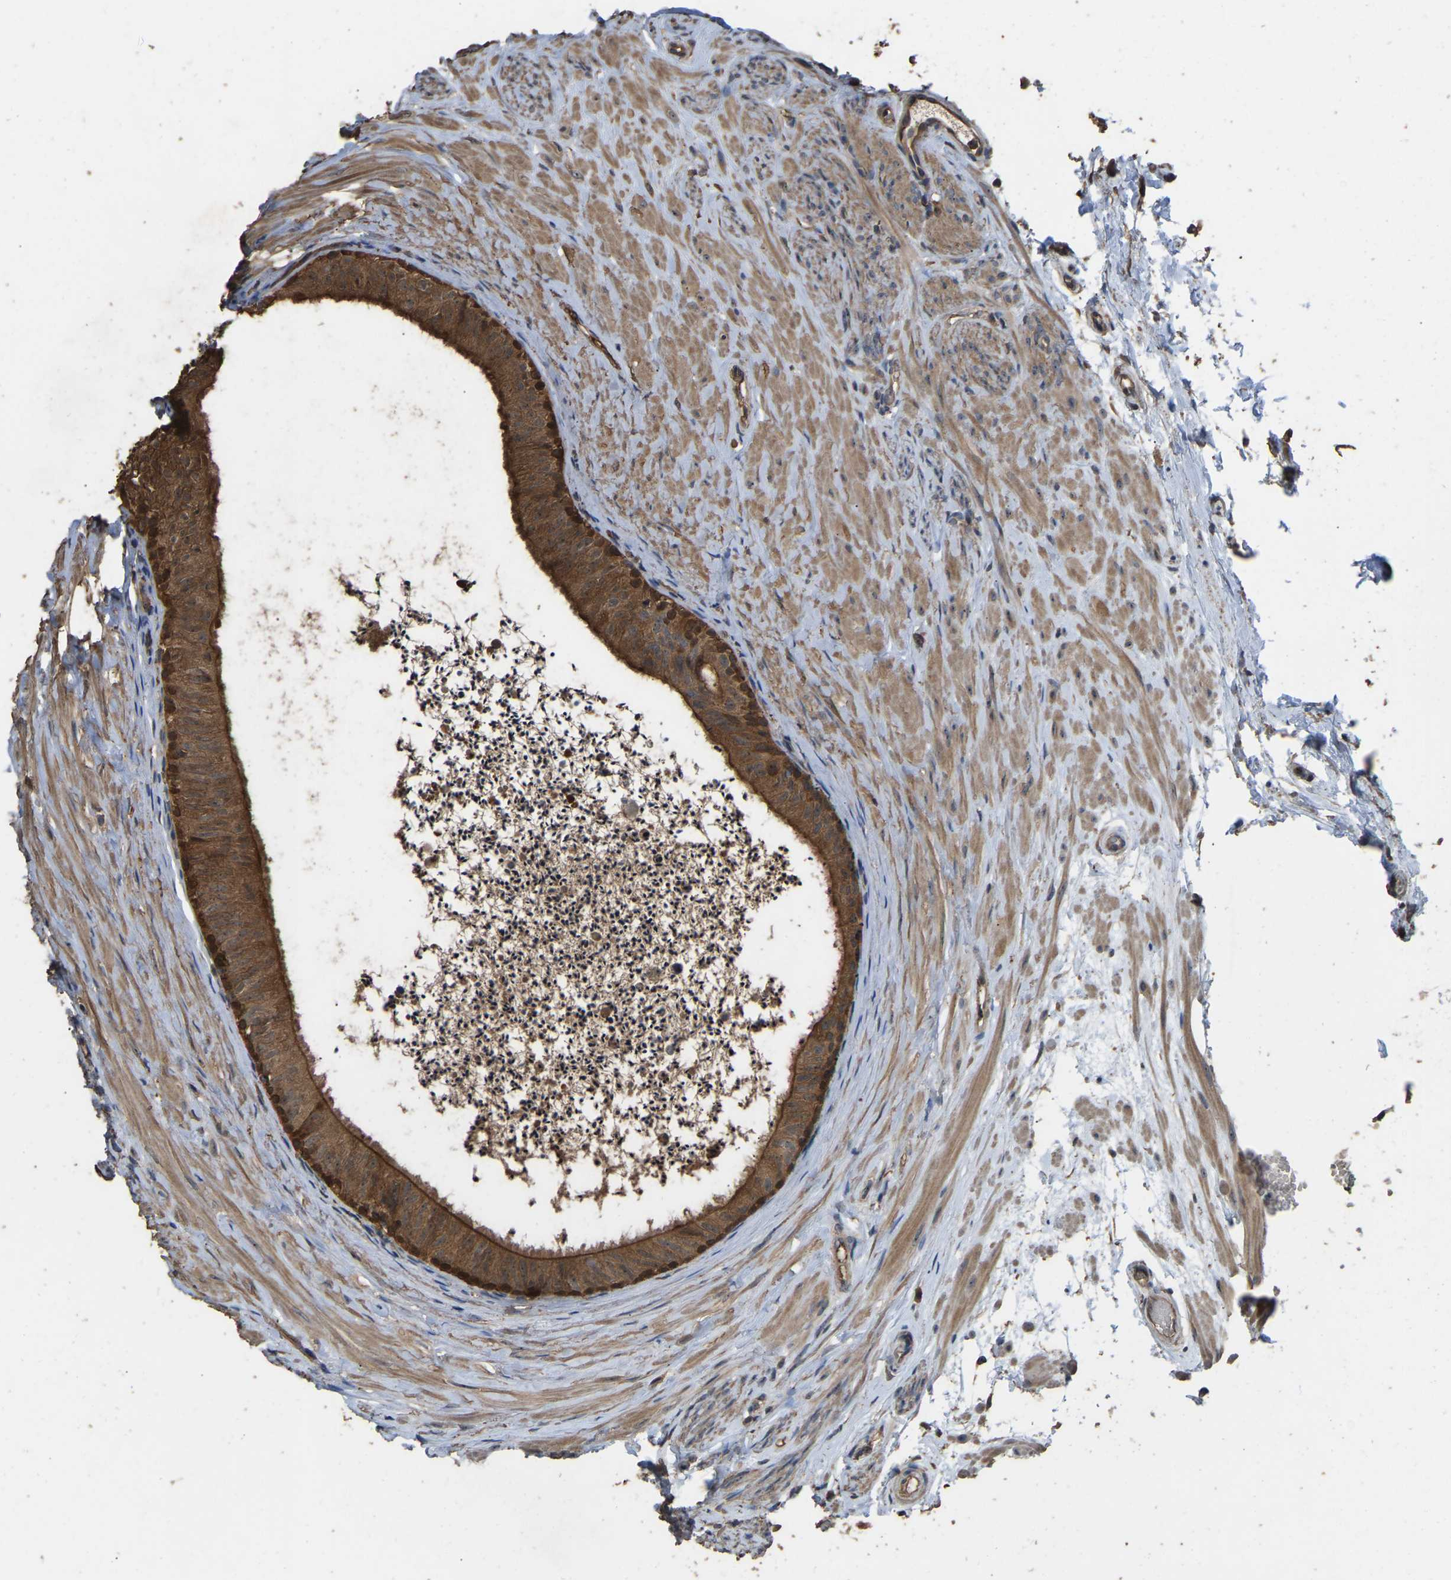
{"staining": {"intensity": "moderate", "quantity": ">75%", "location": "cytoplasmic/membranous"}, "tissue": "epididymis", "cell_type": "Glandular cells", "image_type": "normal", "snomed": [{"axis": "morphology", "description": "Normal tissue, NOS"}, {"axis": "topography", "description": "Epididymis"}], "caption": "Normal epididymis reveals moderate cytoplasmic/membranous staining in about >75% of glandular cells.", "gene": "FHIT", "patient": {"sex": "male", "age": 56}}